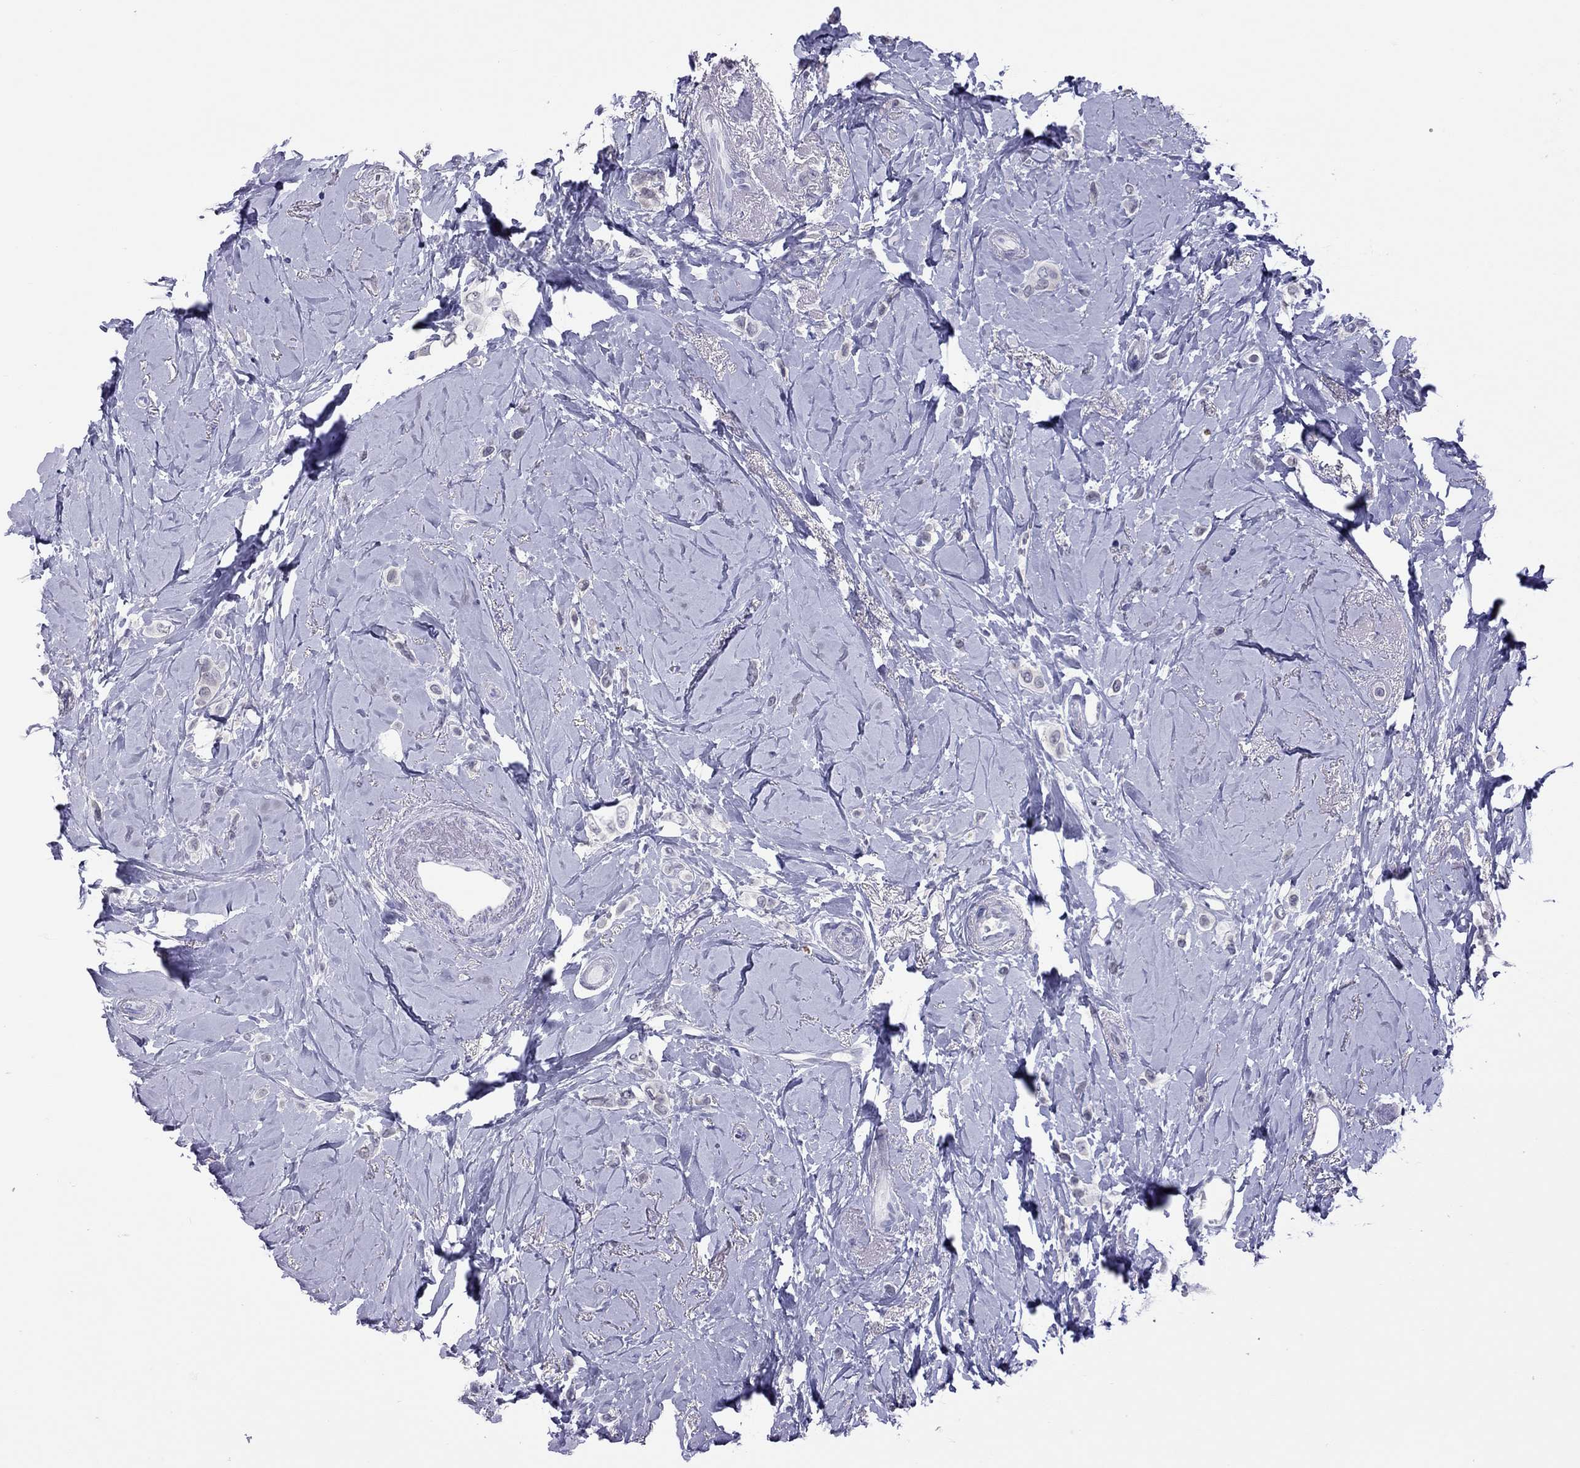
{"staining": {"intensity": "negative", "quantity": "none", "location": "none"}, "tissue": "breast cancer", "cell_type": "Tumor cells", "image_type": "cancer", "snomed": [{"axis": "morphology", "description": "Lobular carcinoma"}, {"axis": "topography", "description": "Breast"}], "caption": "Immunohistochemistry (IHC) photomicrograph of lobular carcinoma (breast) stained for a protein (brown), which reveals no positivity in tumor cells.", "gene": "CHRNB3", "patient": {"sex": "female", "age": 66}}